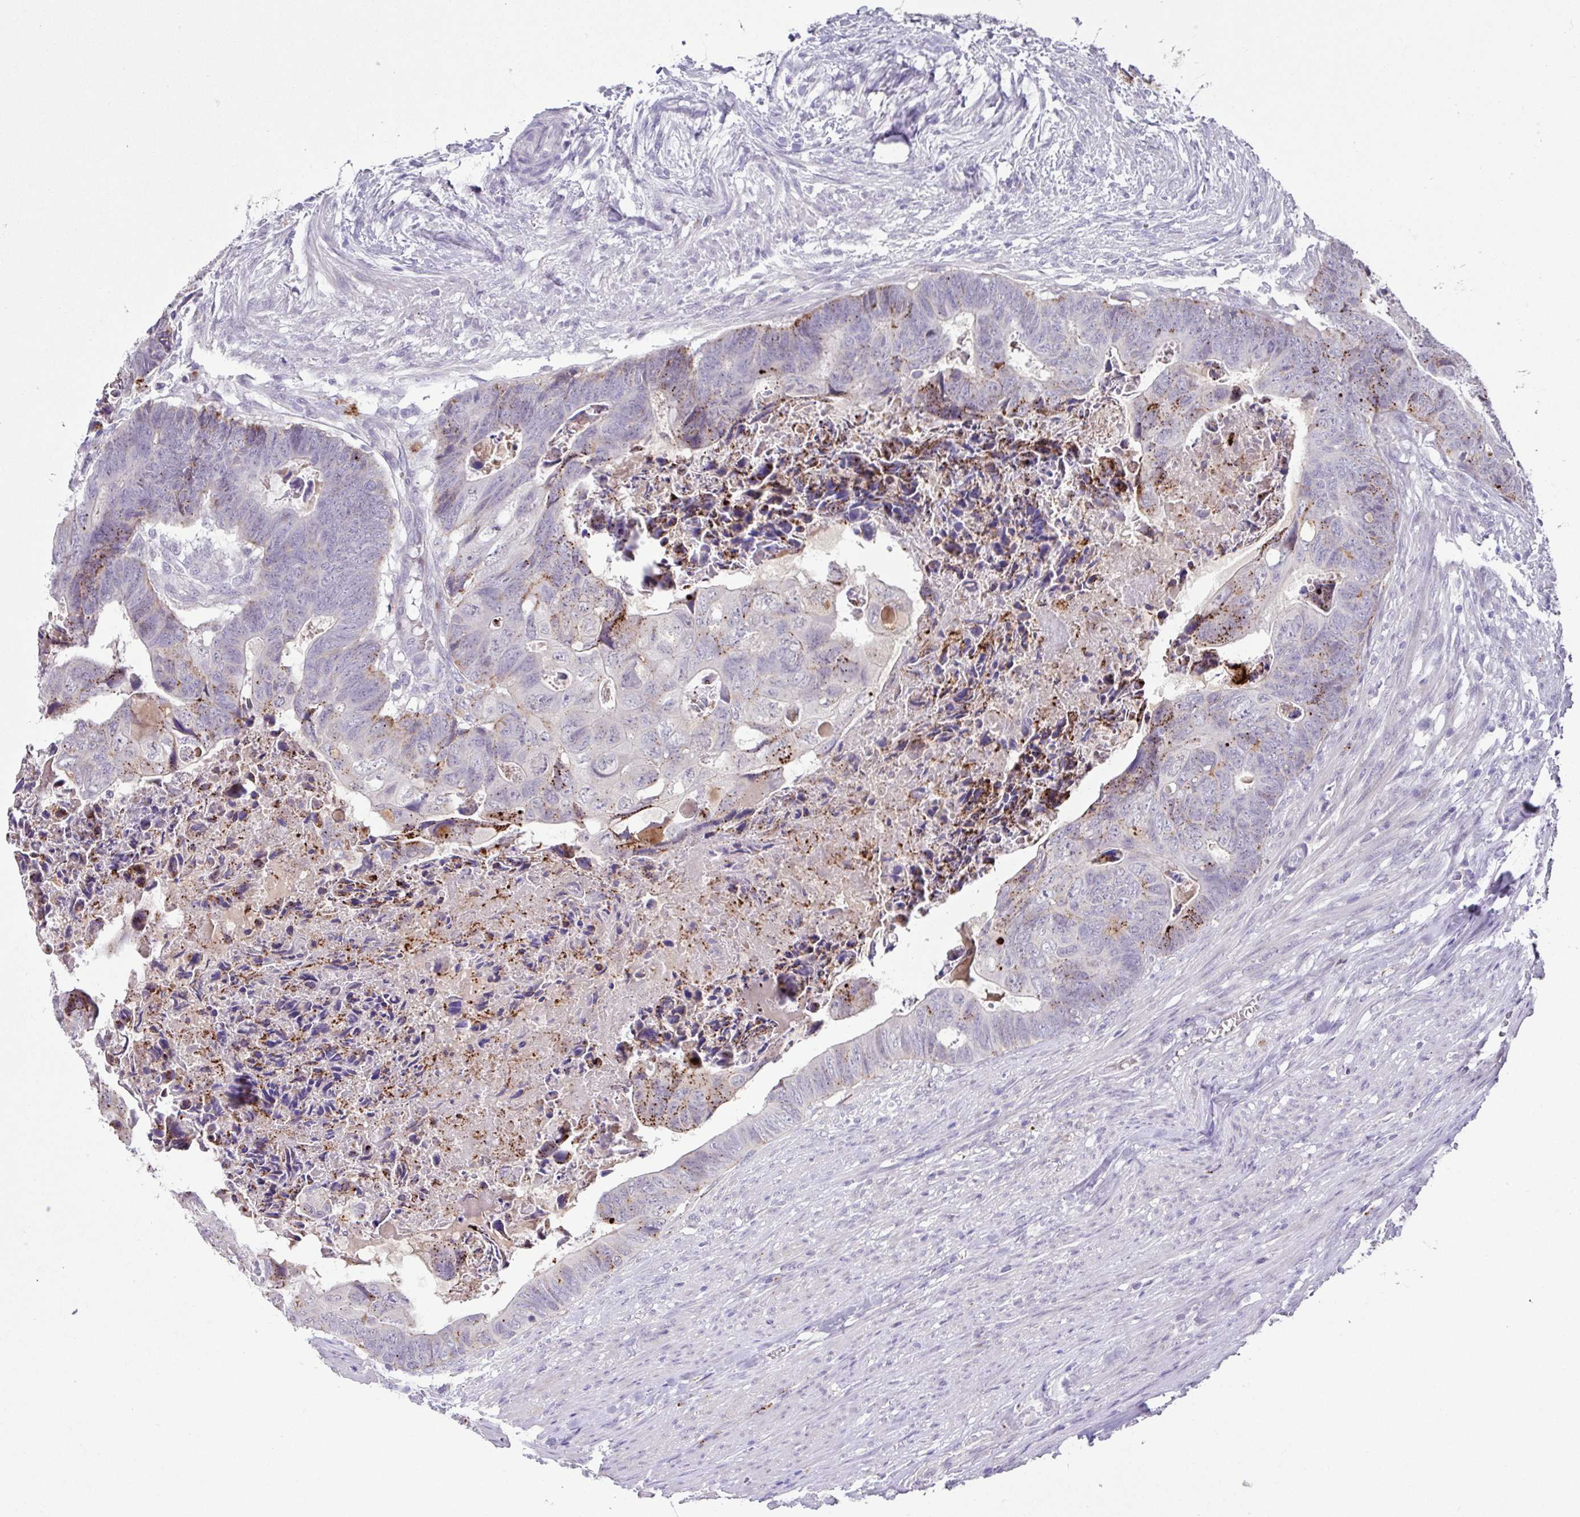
{"staining": {"intensity": "weak", "quantity": "<25%", "location": "cytoplasmic/membranous"}, "tissue": "colorectal cancer", "cell_type": "Tumor cells", "image_type": "cancer", "snomed": [{"axis": "morphology", "description": "Adenocarcinoma, NOS"}, {"axis": "topography", "description": "Rectum"}], "caption": "This is an IHC photomicrograph of adenocarcinoma (colorectal). There is no staining in tumor cells.", "gene": "PLEKHH3", "patient": {"sex": "female", "age": 78}}